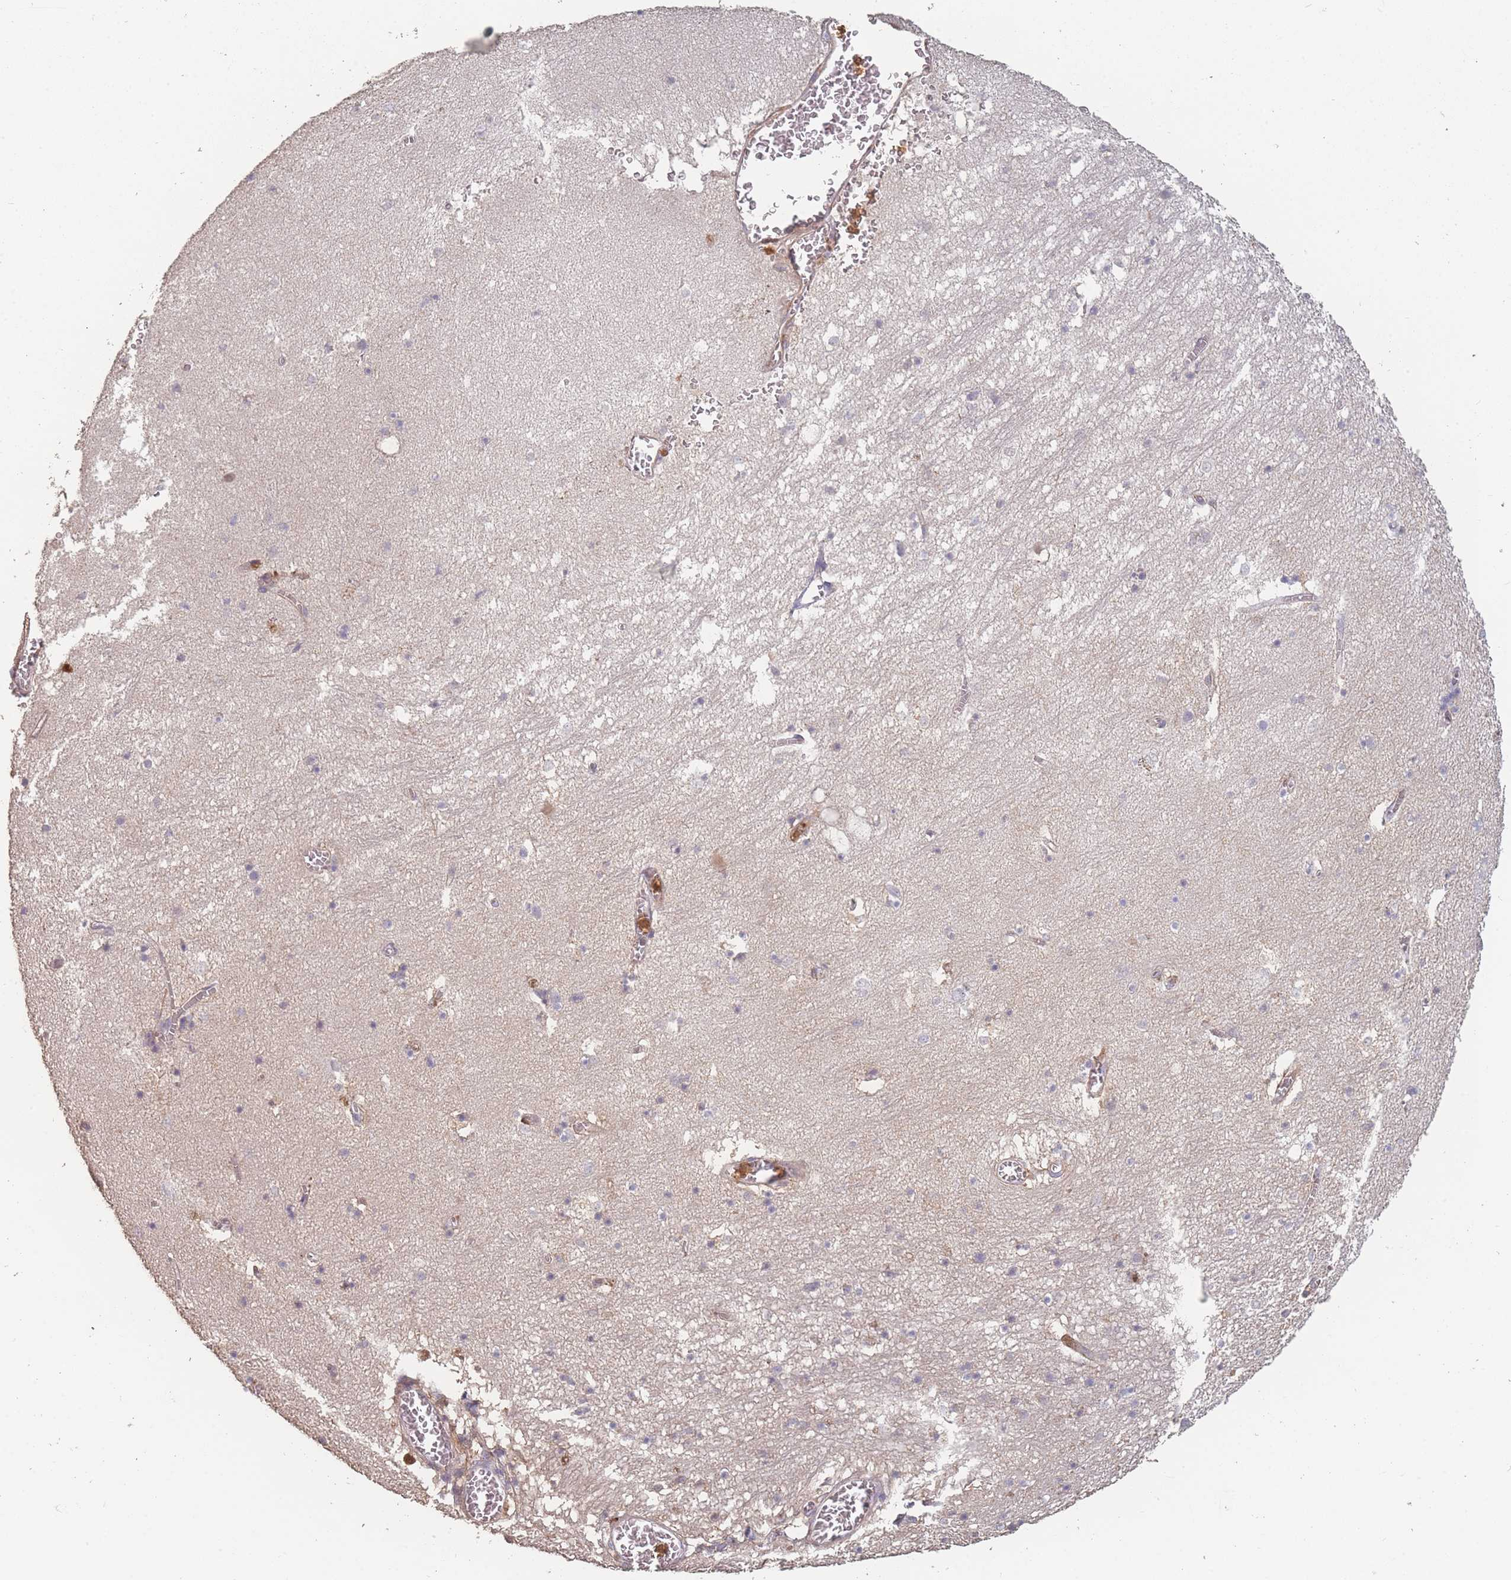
{"staining": {"intensity": "negative", "quantity": "none", "location": "none"}, "tissue": "hippocampus", "cell_type": "Glial cells", "image_type": "normal", "snomed": [{"axis": "morphology", "description": "Normal tissue, NOS"}, {"axis": "topography", "description": "Hippocampus"}], "caption": "This is an IHC histopathology image of benign hippocampus. There is no staining in glial cells.", "gene": "BST1", "patient": {"sex": "female", "age": 64}}